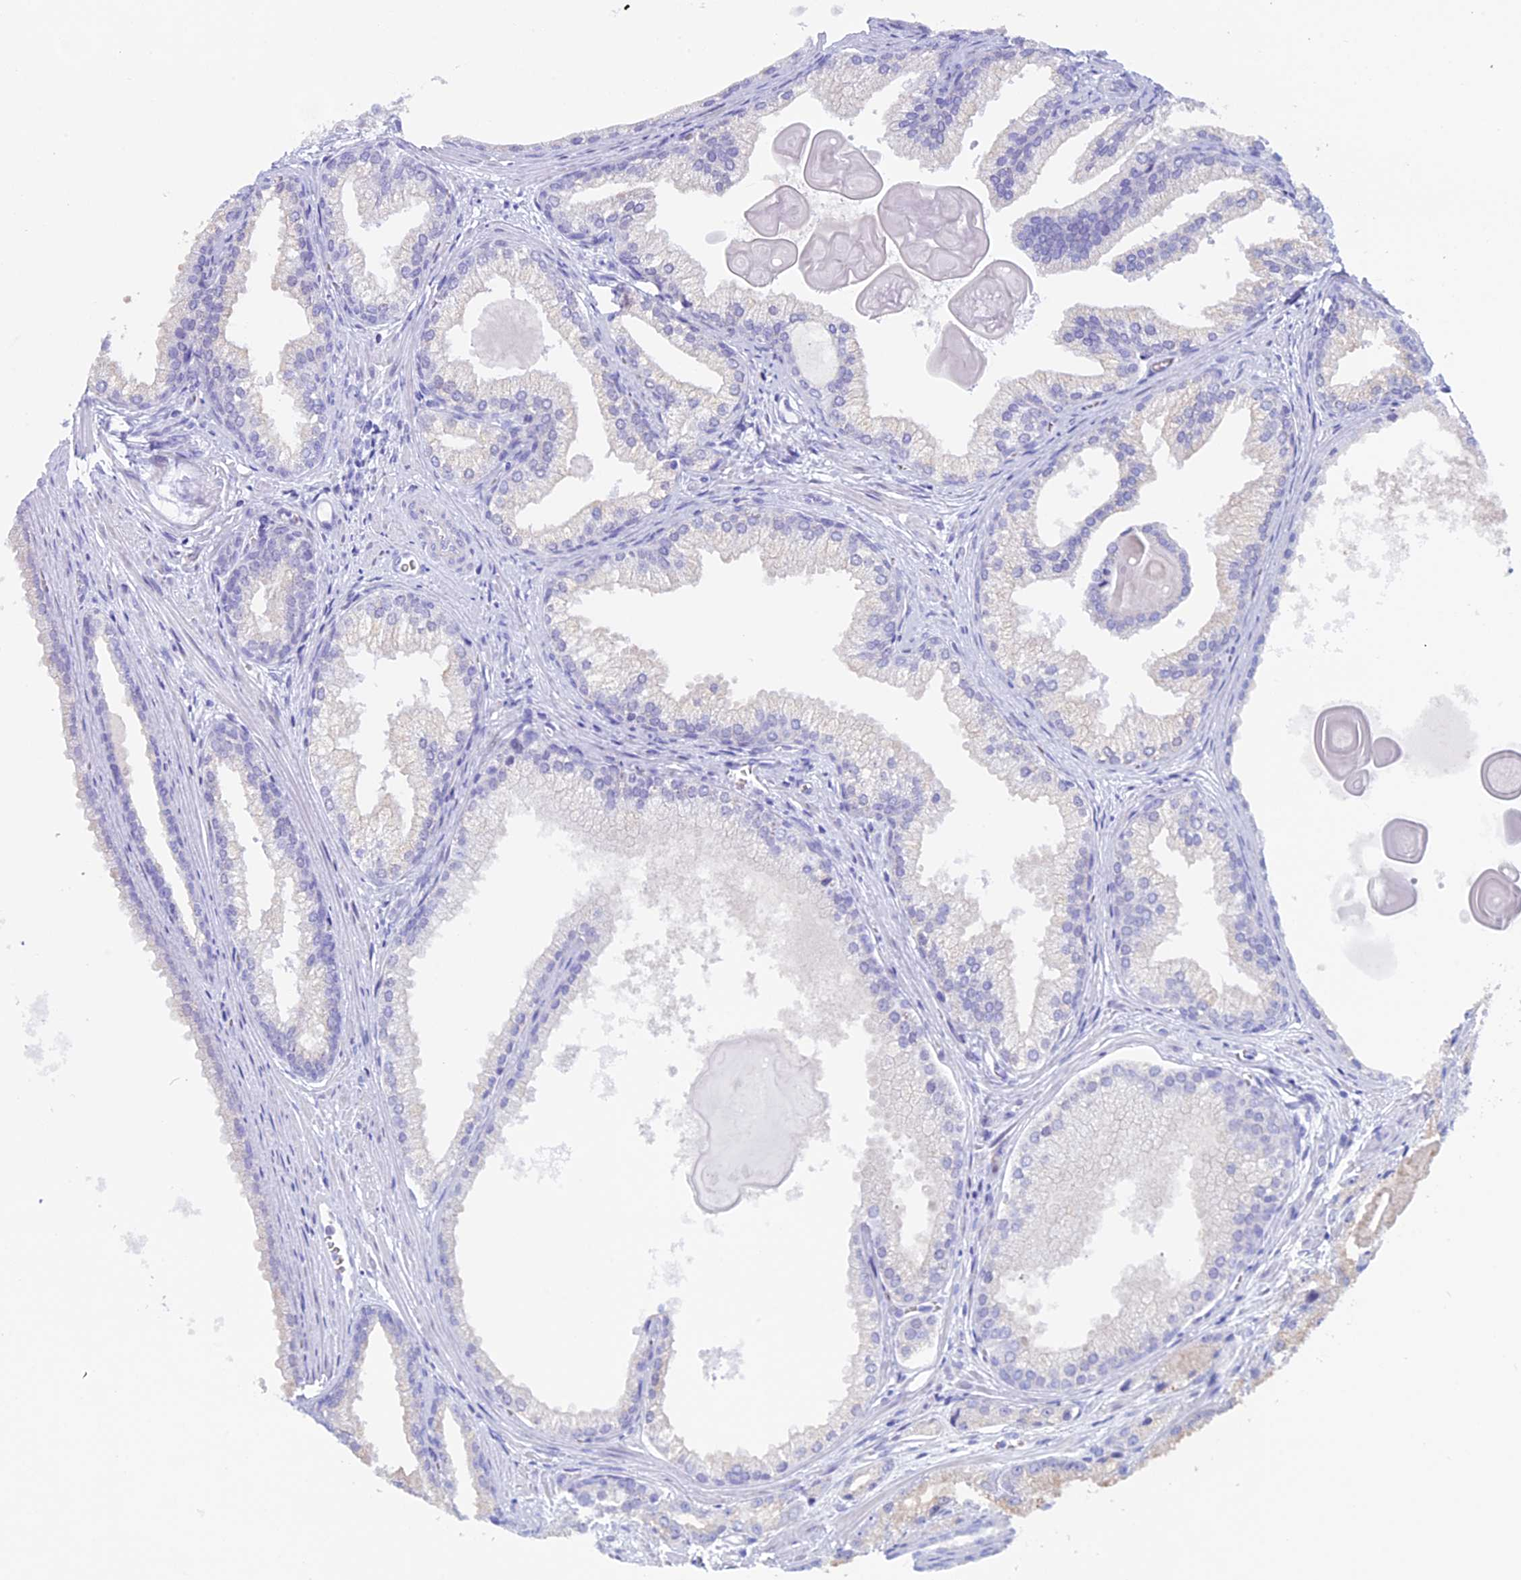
{"staining": {"intensity": "negative", "quantity": "none", "location": "none"}, "tissue": "prostate cancer", "cell_type": "Tumor cells", "image_type": "cancer", "snomed": [{"axis": "morphology", "description": "Adenocarcinoma, Low grade"}, {"axis": "topography", "description": "Prostate"}], "caption": "Human prostate adenocarcinoma (low-grade) stained for a protein using immunohistochemistry reveals no positivity in tumor cells.", "gene": "FAM169A", "patient": {"sex": "male", "age": 54}}